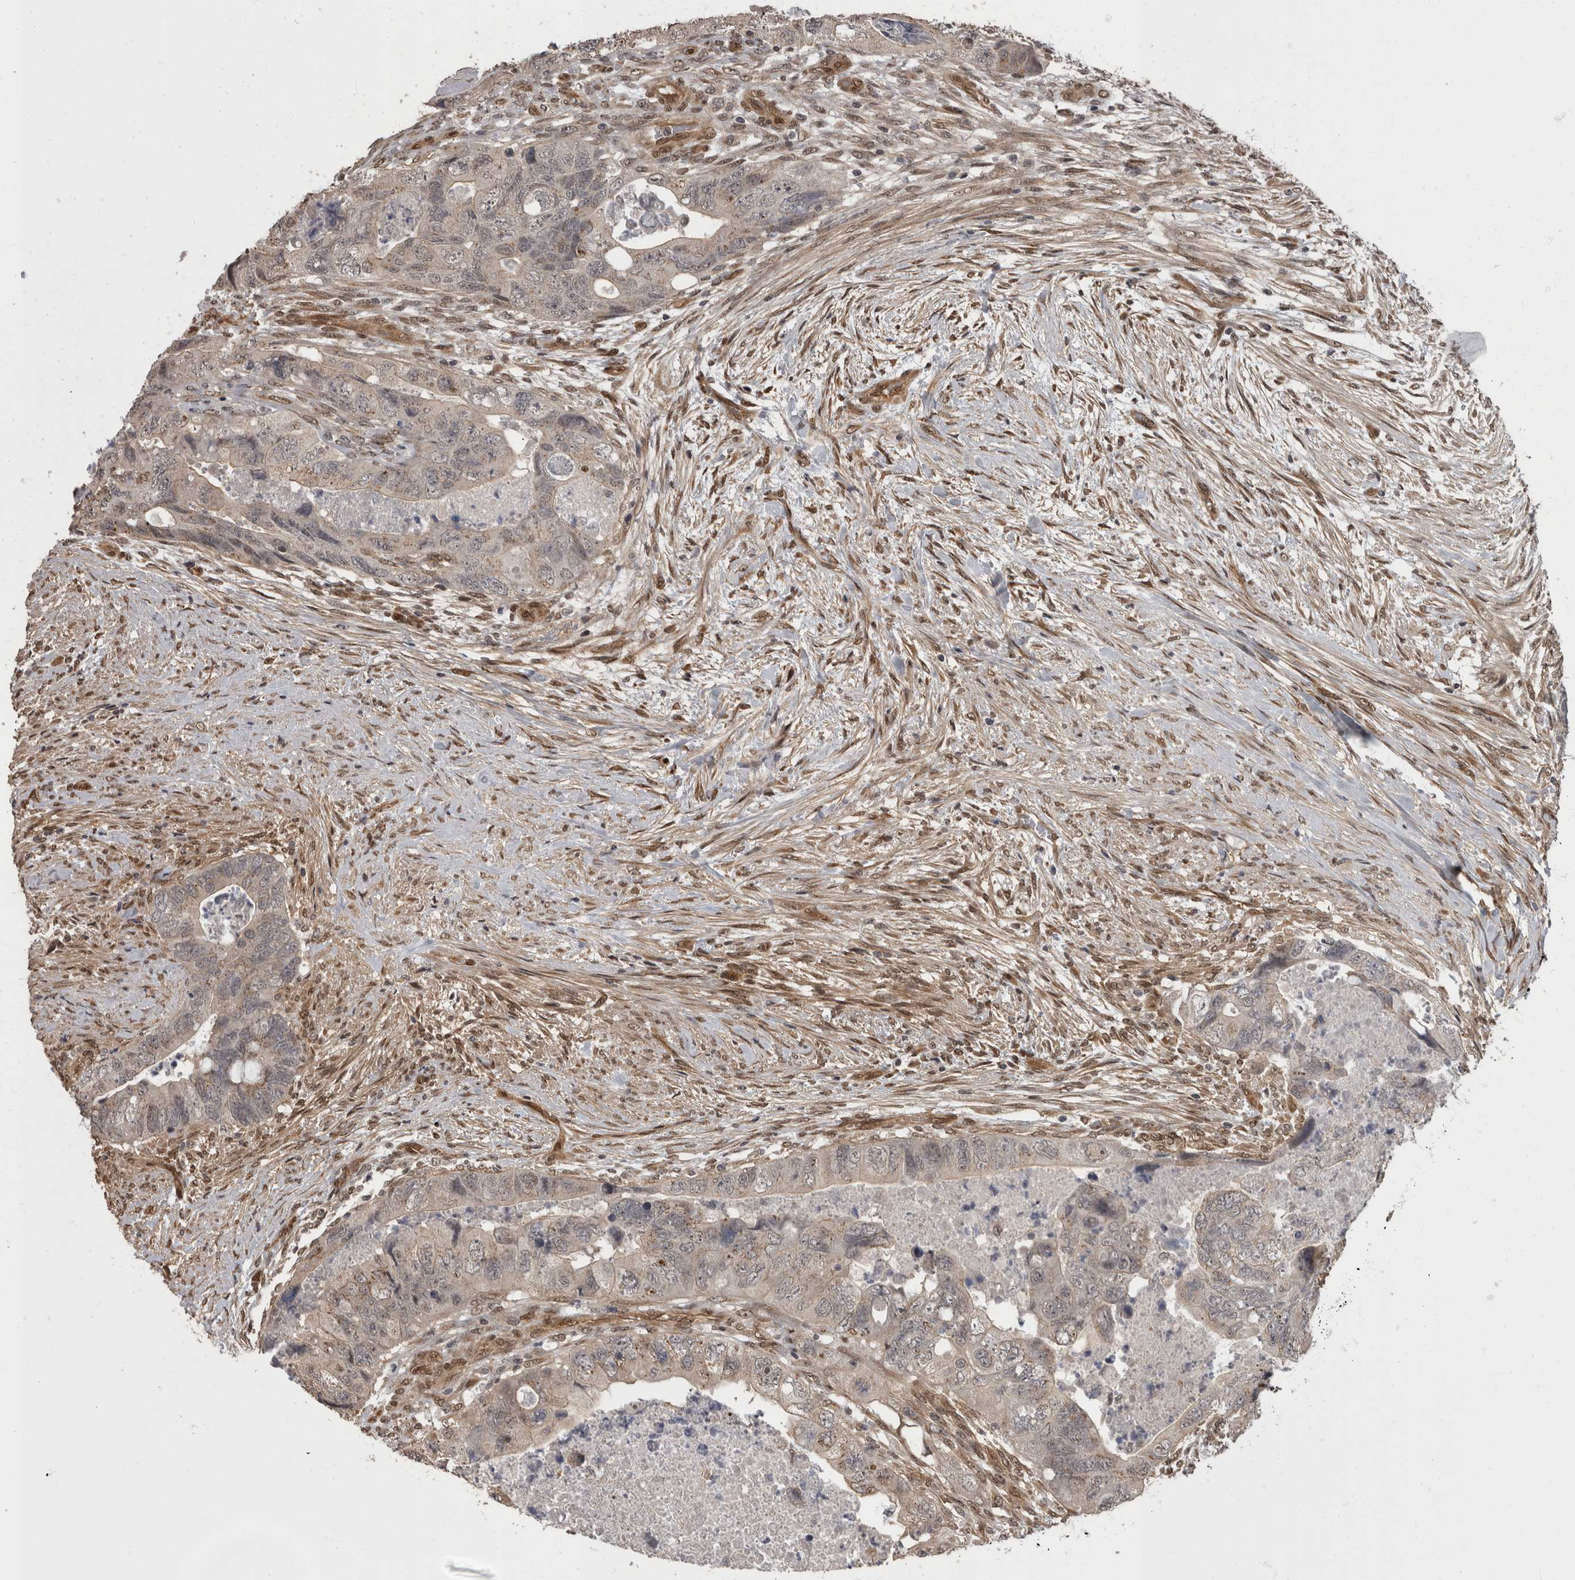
{"staining": {"intensity": "weak", "quantity": "<25%", "location": "cytoplasmic/membranous,nuclear"}, "tissue": "colorectal cancer", "cell_type": "Tumor cells", "image_type": "cancer", "snomed": [{"axis": "morphology", "description": "Adenocarcinoma, NOS"}, {"axis": "topography", "description": "Rectum"}], "caption": "Immunohistochemistry (IHC) micrograph of neoplastic tissue: colorectal cancer stained with DAB displays no significant protein positivity in tumor cells. (DAB immunohistochemistry (IHC) with hematoxylin counter stain).", "gene": "AKT3", "patient": {"sex": "male", "age": 63}}